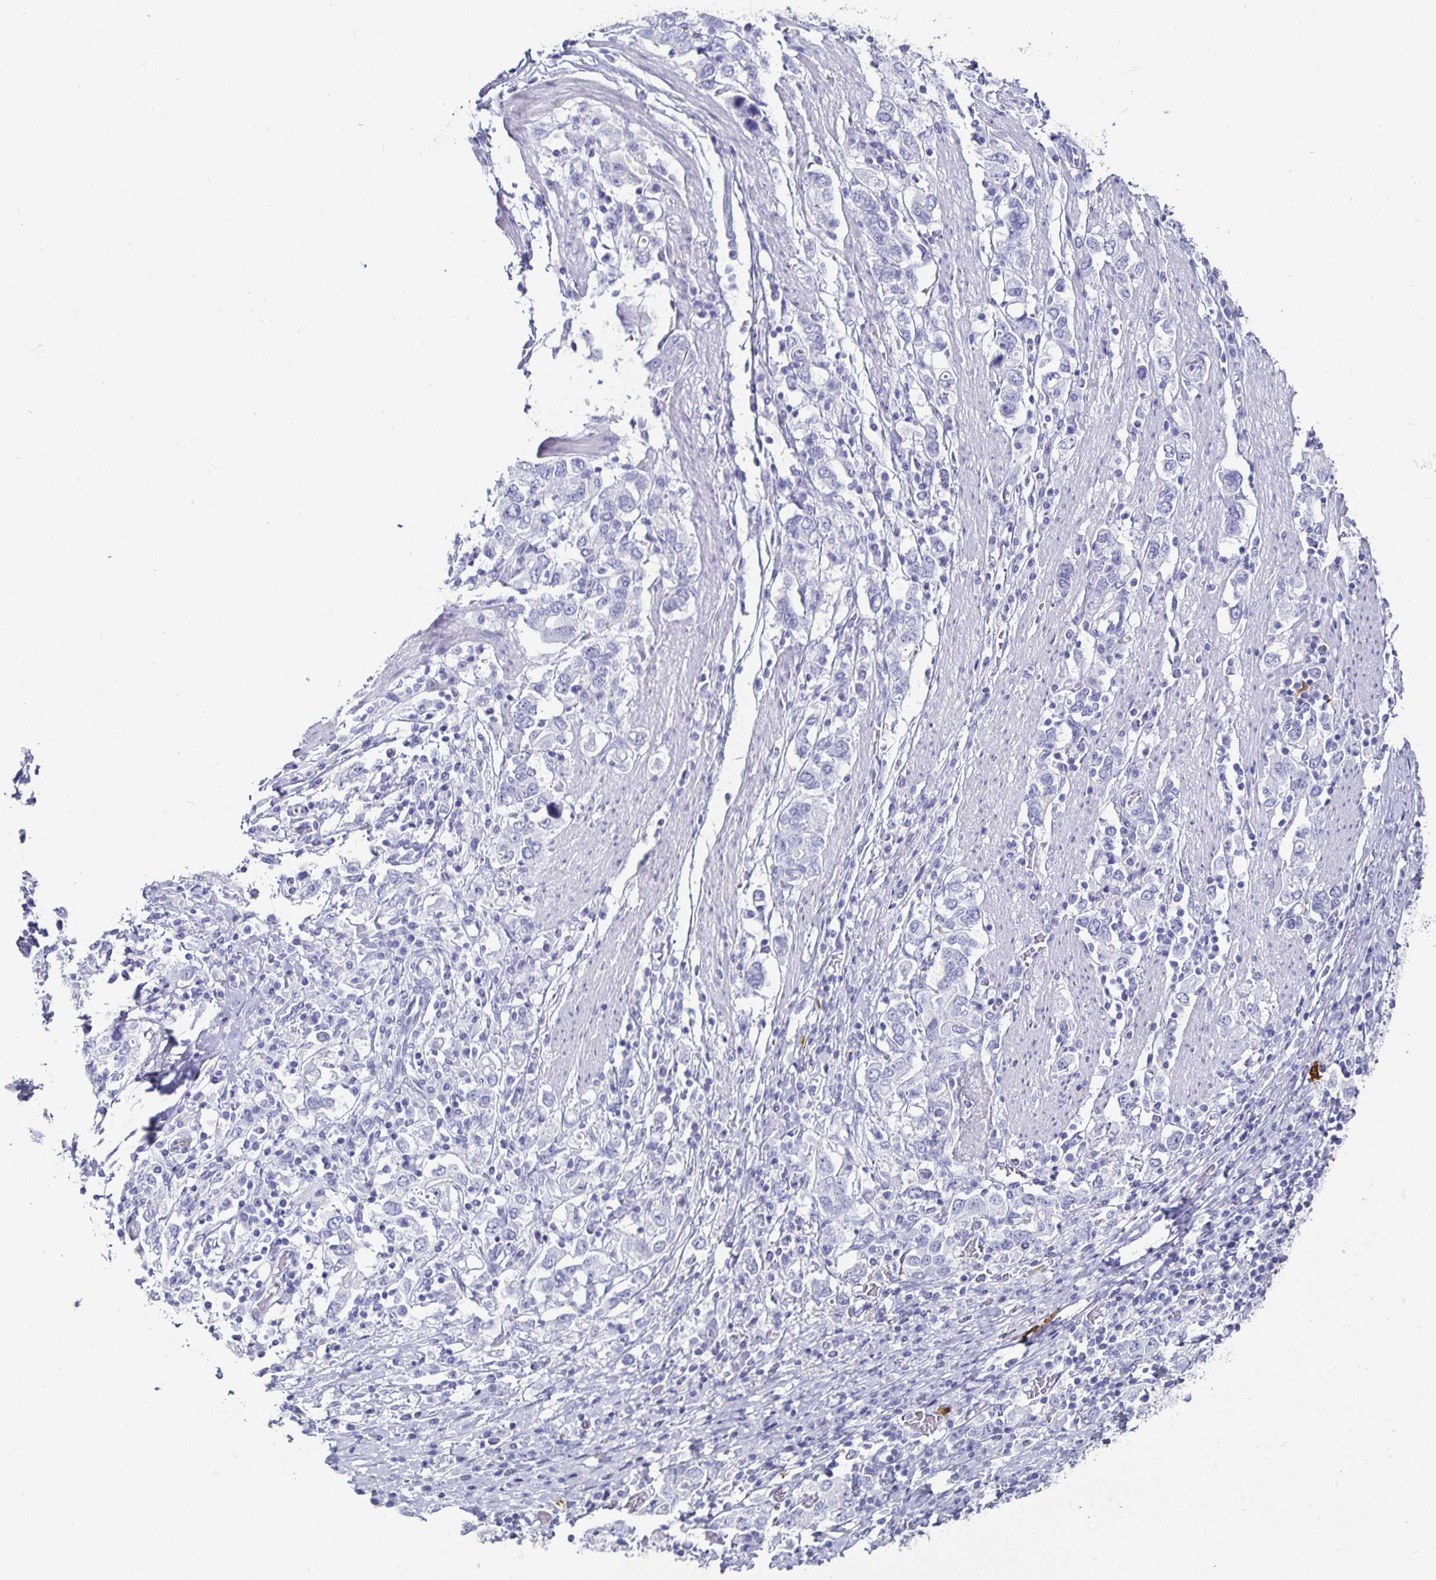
{"staining": {"intensity": "negative", "quantity": "none", "location": "none"}, "tissue": "stomach cancer", "cell_type": "Tumor cells", "image_type": "cancer", "snomed": [{"axis": "morphology", "description": "Adenocarcinoma, NOS"}, {"axis": "topography", "description": "Stomach, upper"}, {"axis": "topography", "description": "Stomach"}], "caption": "Stomach cancer (adenocarcinoma) was stained to show a protein in brown. There is no significant positivity in tumor cells.", "gene": "CHGA", "patient": {"sex": "male", "age": 62}}